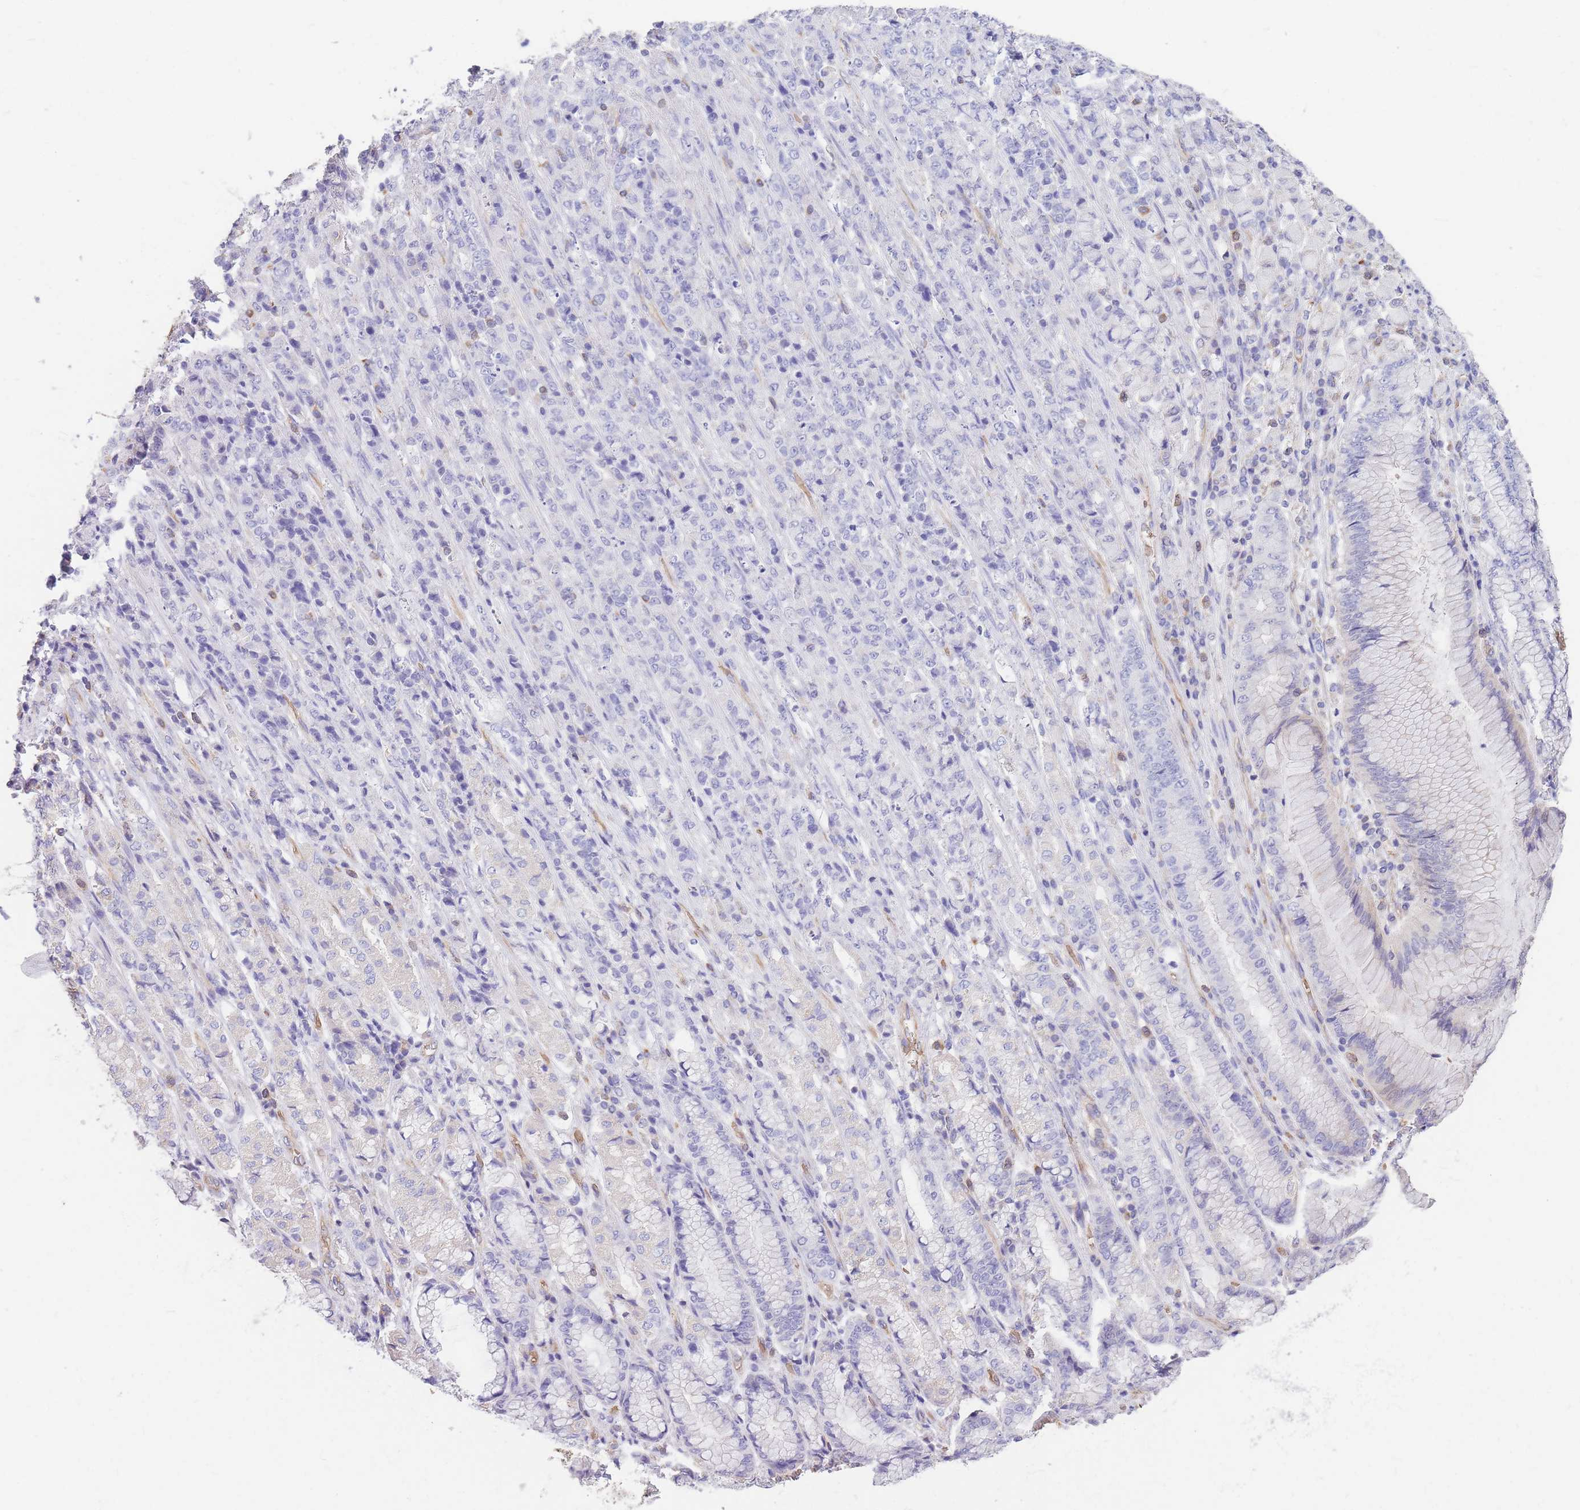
{"staining": {"intensity": "negative", "quantity": "none", "location": "none"}, "tissue": "stomach cancer", "cell_type": "Tumor cells", "image_type": "cancer", "snomed": [{"axis": "morphology", "description": "Adenocarcinoma, NOS"}, {"axis": "topography", "description": "Stomach"}], "caption": "Micrograph shows no significant protein positivity in tumor cells of stomach cancer (adenocarcinoma).", "gene": "ANKRD53", "patient": {"sex": "female", "age": 79}}